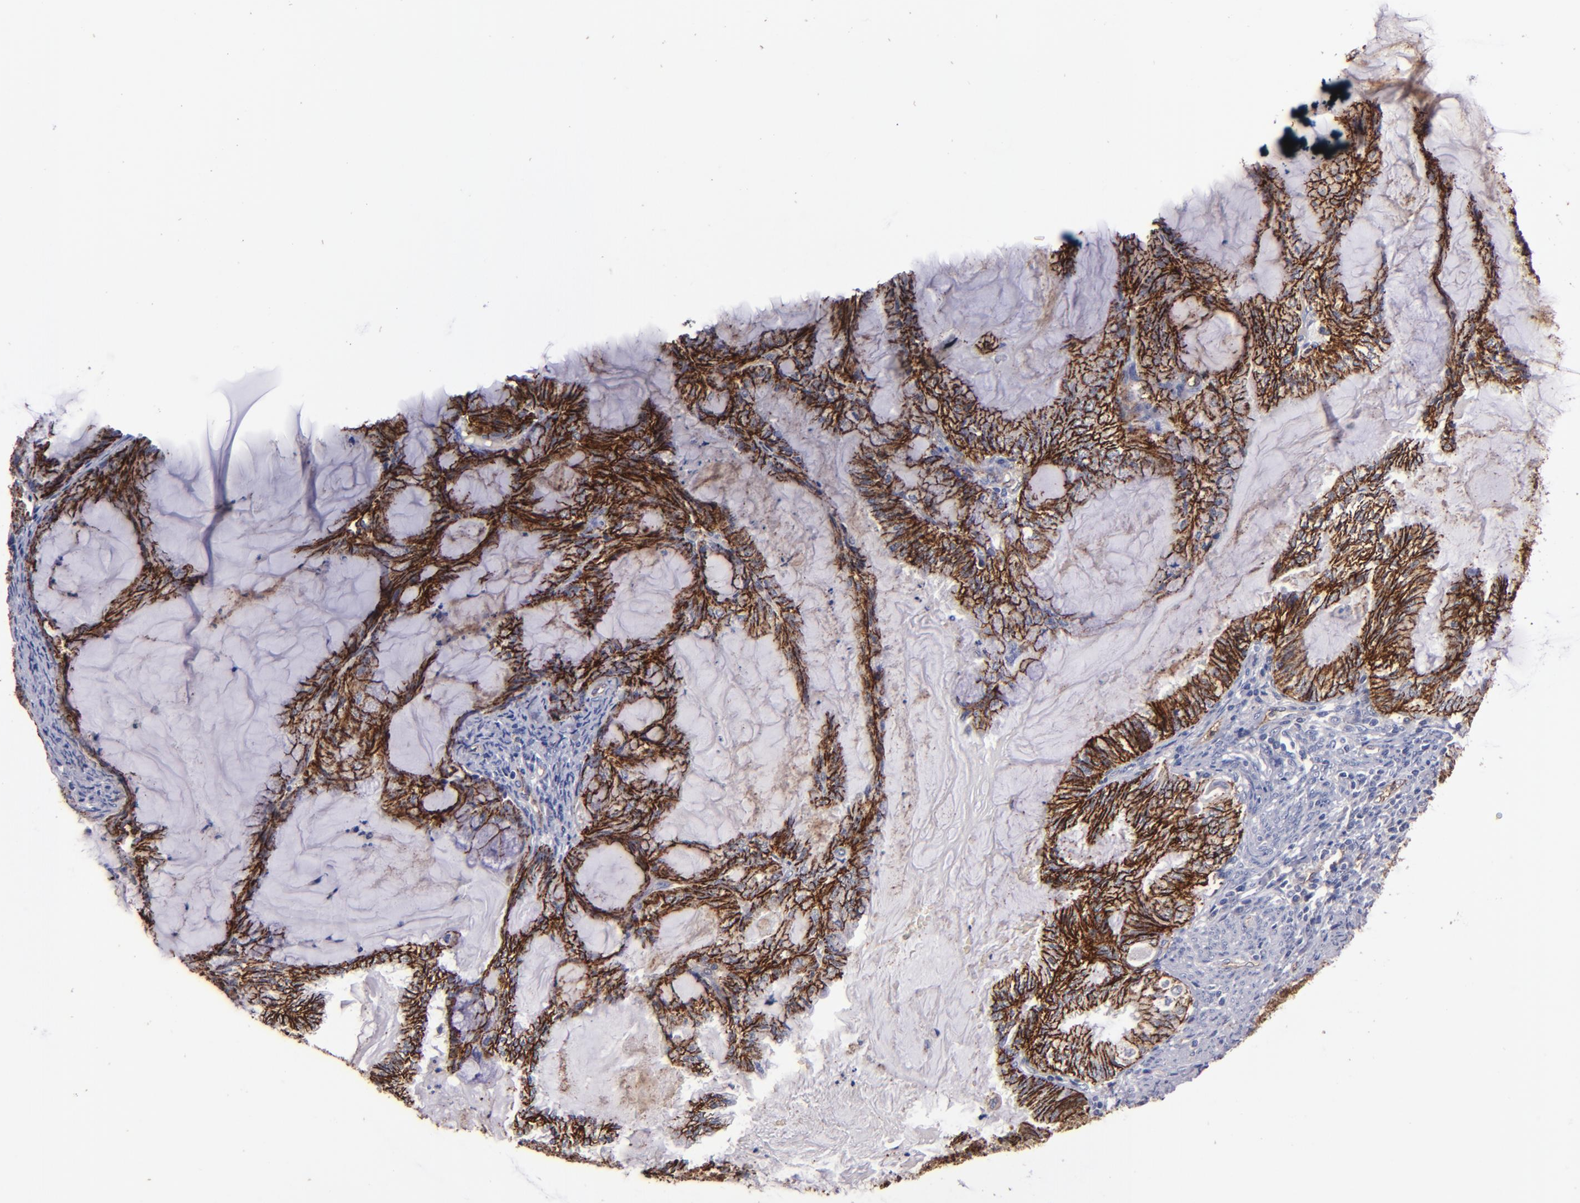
{"staining": {"intensity": "strong", "quantity": ">75%", "location": "cytoplasmic/membranous"}, "tissue": "endometrial cancer", "cell_type": "Tumor cells", "image_type": "cancer", "snomed": [{"axis": "morphology", "description": "Adenocarcinoma, NOS"}, {"axis": "topography", "description": "Endometrium"}], "caption": "A high-resolution image shows immunohistochemistry (IHC) staining of endometrial cancer, which demonstrates strong cytoplasmic/membranous staining in approximately >75% of tumor cells.", "gene": "CLDN5", "patient": {"sex": "female", "age": 86}}